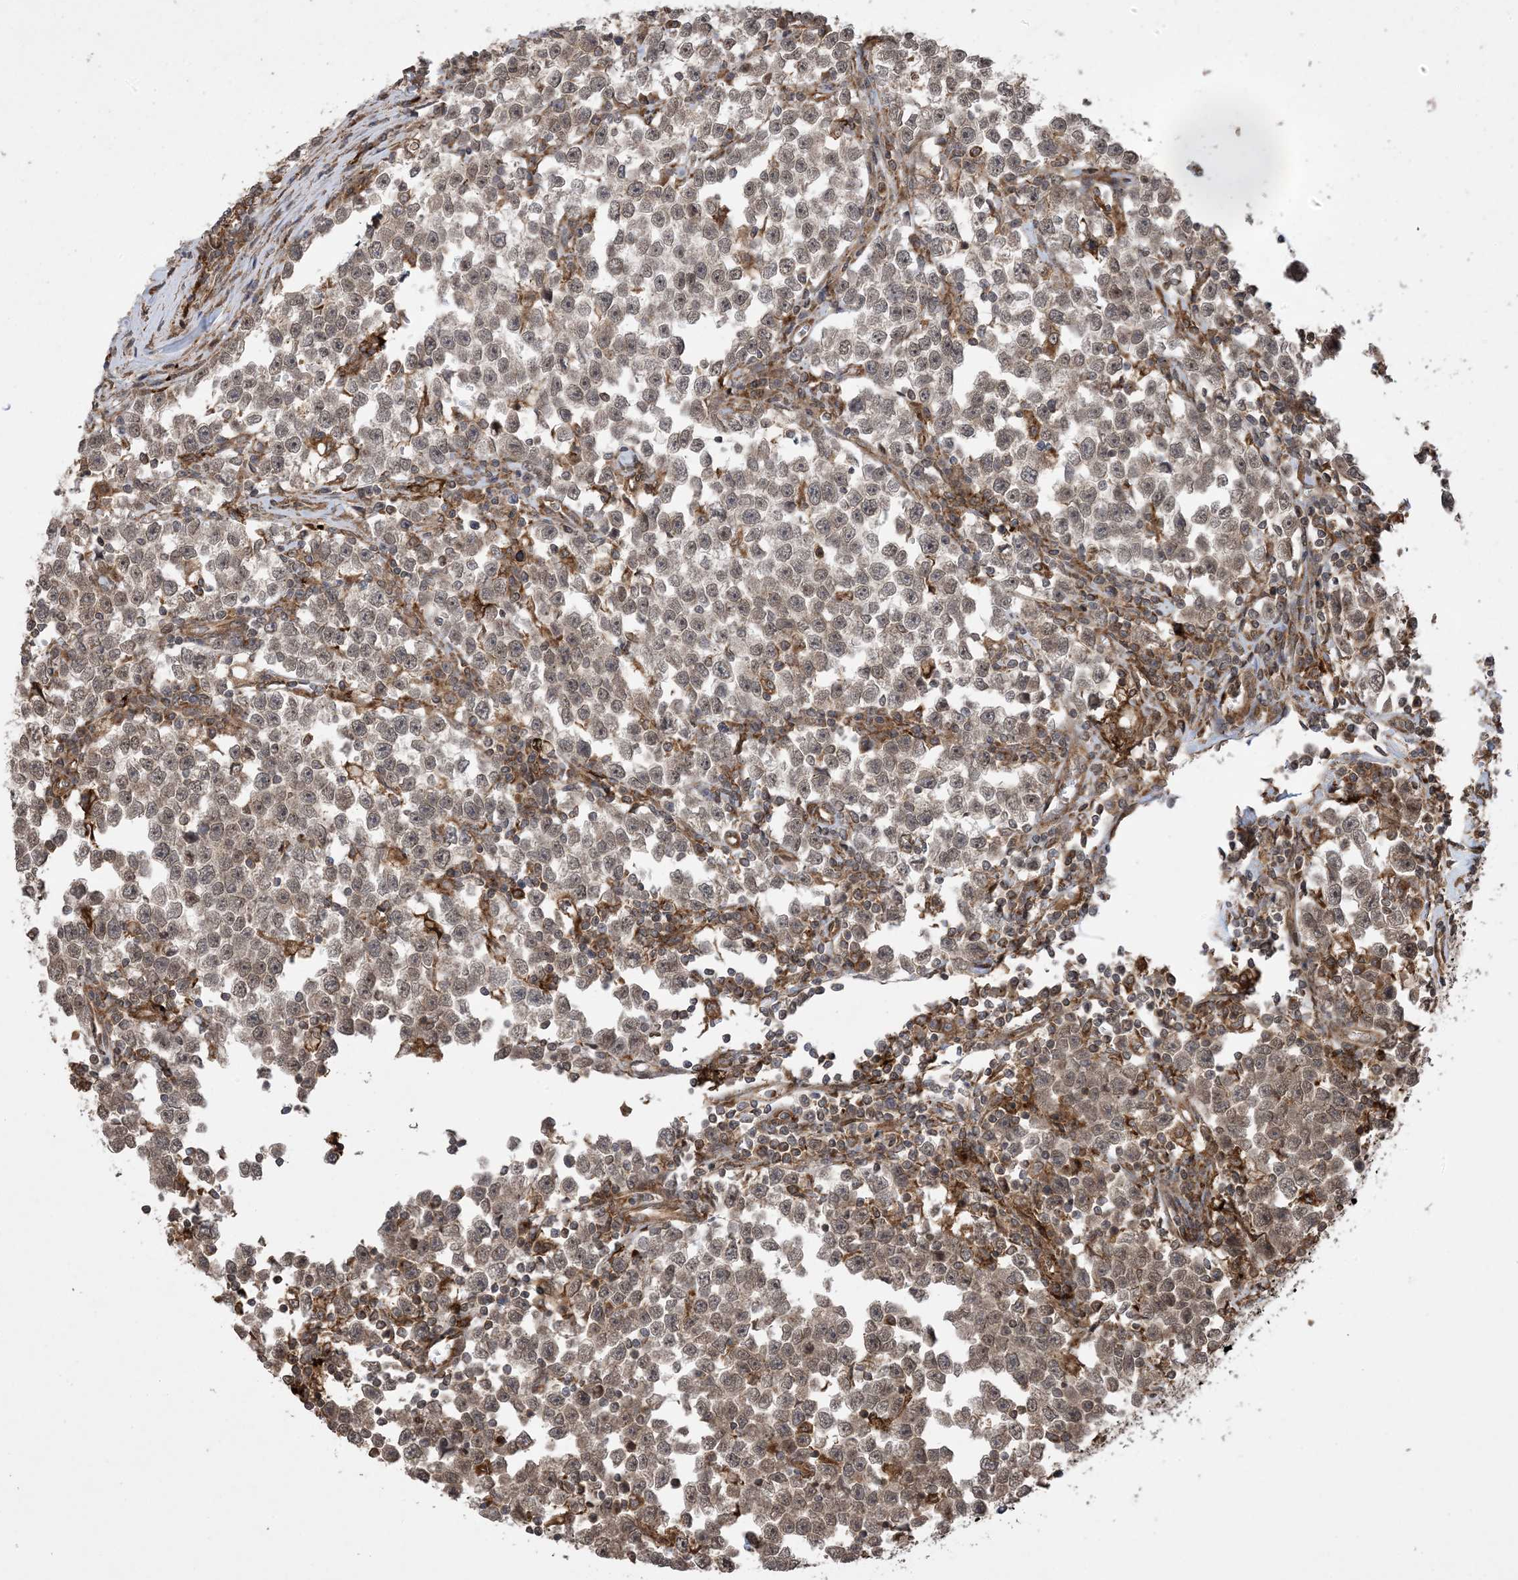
{"staining": {"intensity": "weak", "quantity": ">75%", "location": "cytoplasmic/membranous,nuclear"}, "tissue": "testis cancer", "cell_type": "Tumor cells", "image_type": "cancer", "snomed": [{"axis": "morphology", "description": "Normal tissue, NOS"}, {"axis": "morphology", "description": "Seminoma, NOS"}, {"axis": "topography", "description": "Testis"}], "caption": "A low amount of weak cytoplasmic/membranous and nuclear positivity is seen in about >75% of tumor cells in testis cancer tissue.", "gene": "ZNF511", "patient": {"sex": "male", "age": 43}}